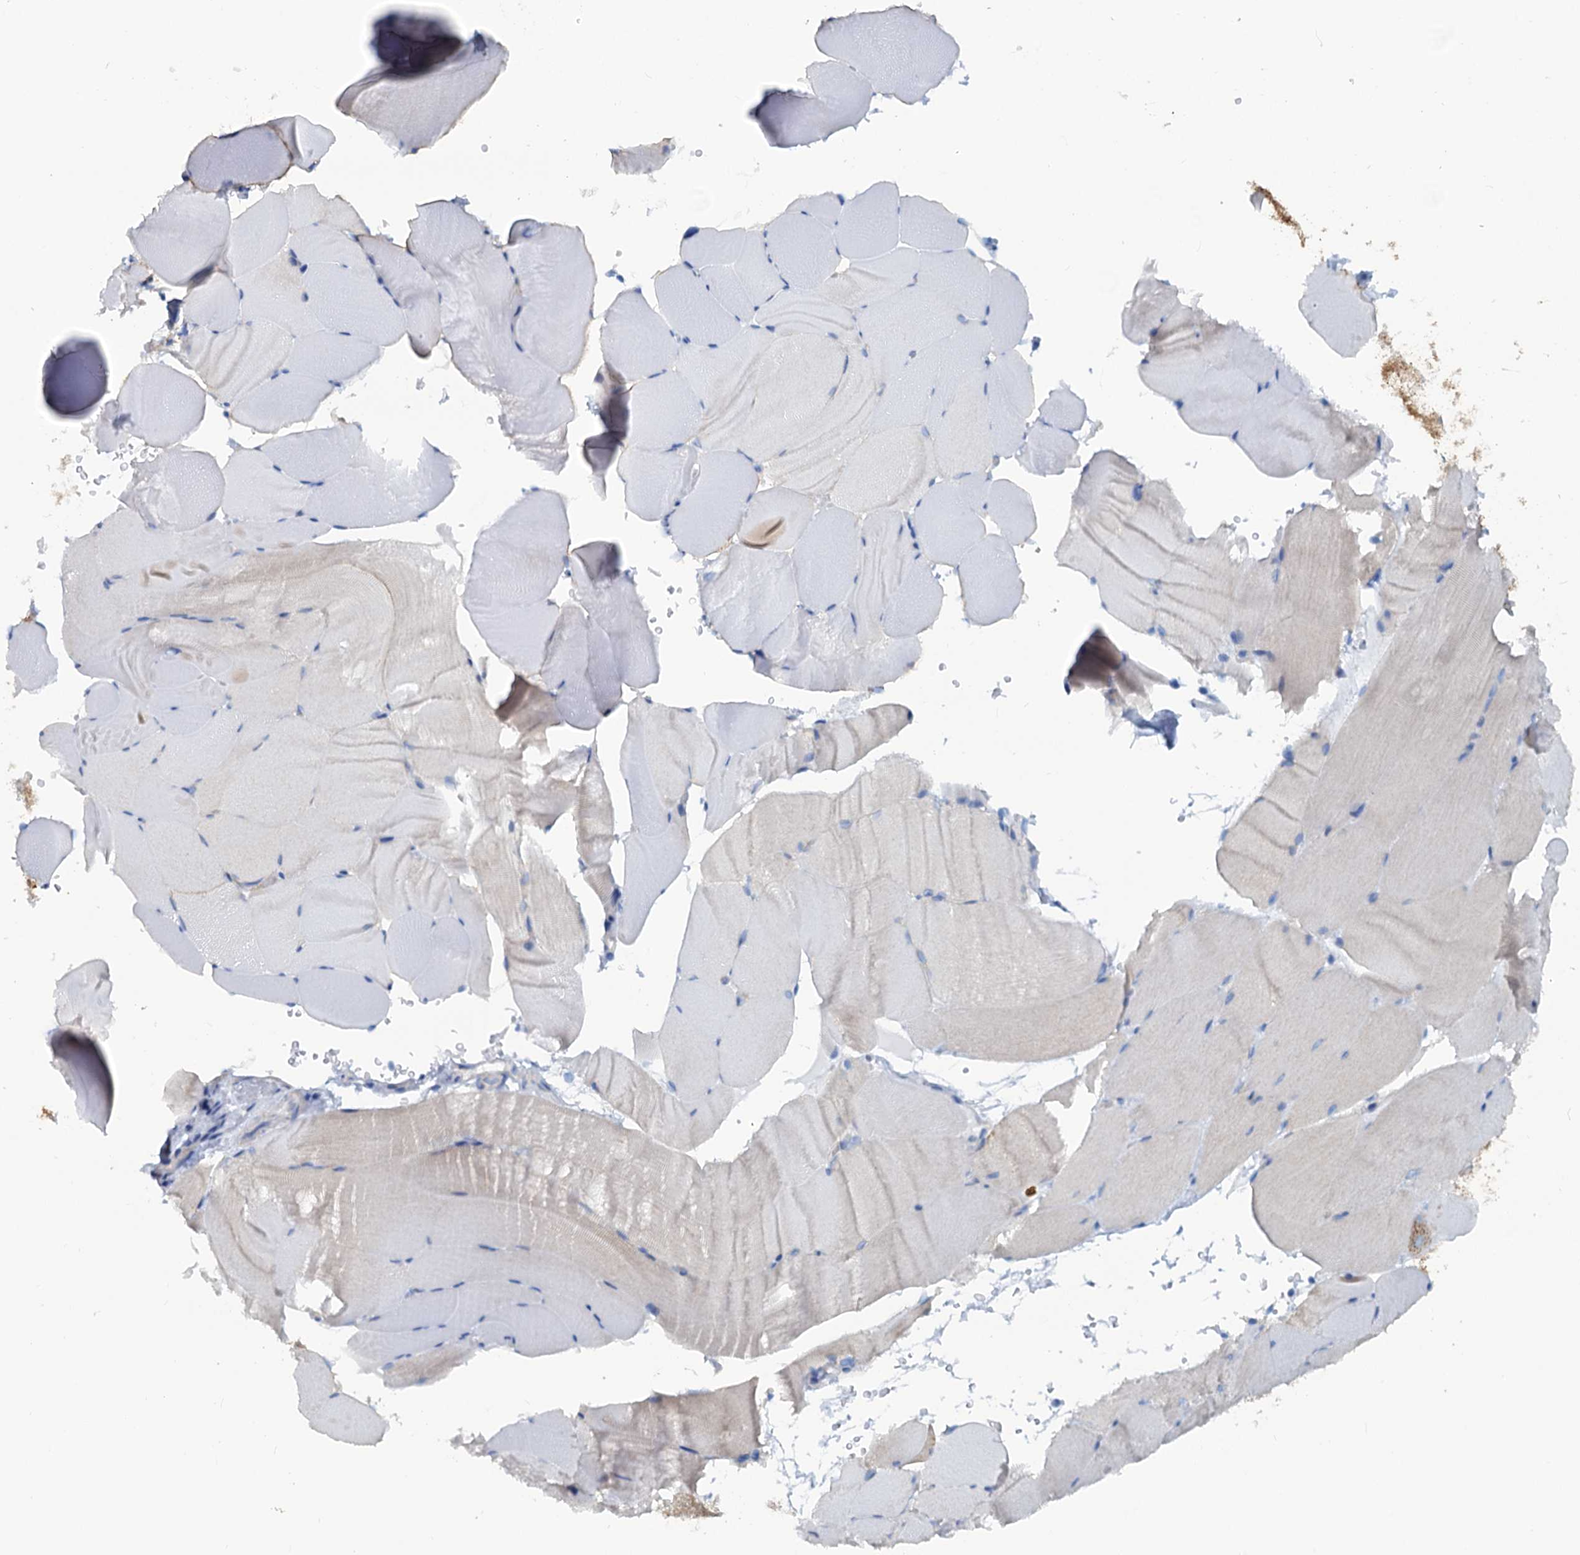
{"staining": {"intensity": "negative", "quantity": "none", "location": "none"}, "tissue": "skeletal muscle", "cell_type": "Myocytes", "image_type": "normal", "snomed": [{"axis": "morphology", "description": "Normal tissue, NOS"}, {"axis": "topography", "description": "Skeletal muscle"}, {"axis": "topography", "description": "Parathyroid gland"}], "caption": "This is a photomicrograph of immunohistochemistry (IHC) staining of benign skeletal muscle, which shows no staining in myocytes. The staining was performed using DAB (3,3'-diaminobenzidine) to visualize the protein expression in brown, while the nuclei were stained in blue with hematoxylin (Magnification: 20x).", "gene": "SLC1A3", "patient": {"sex": "female", "age": 37}}